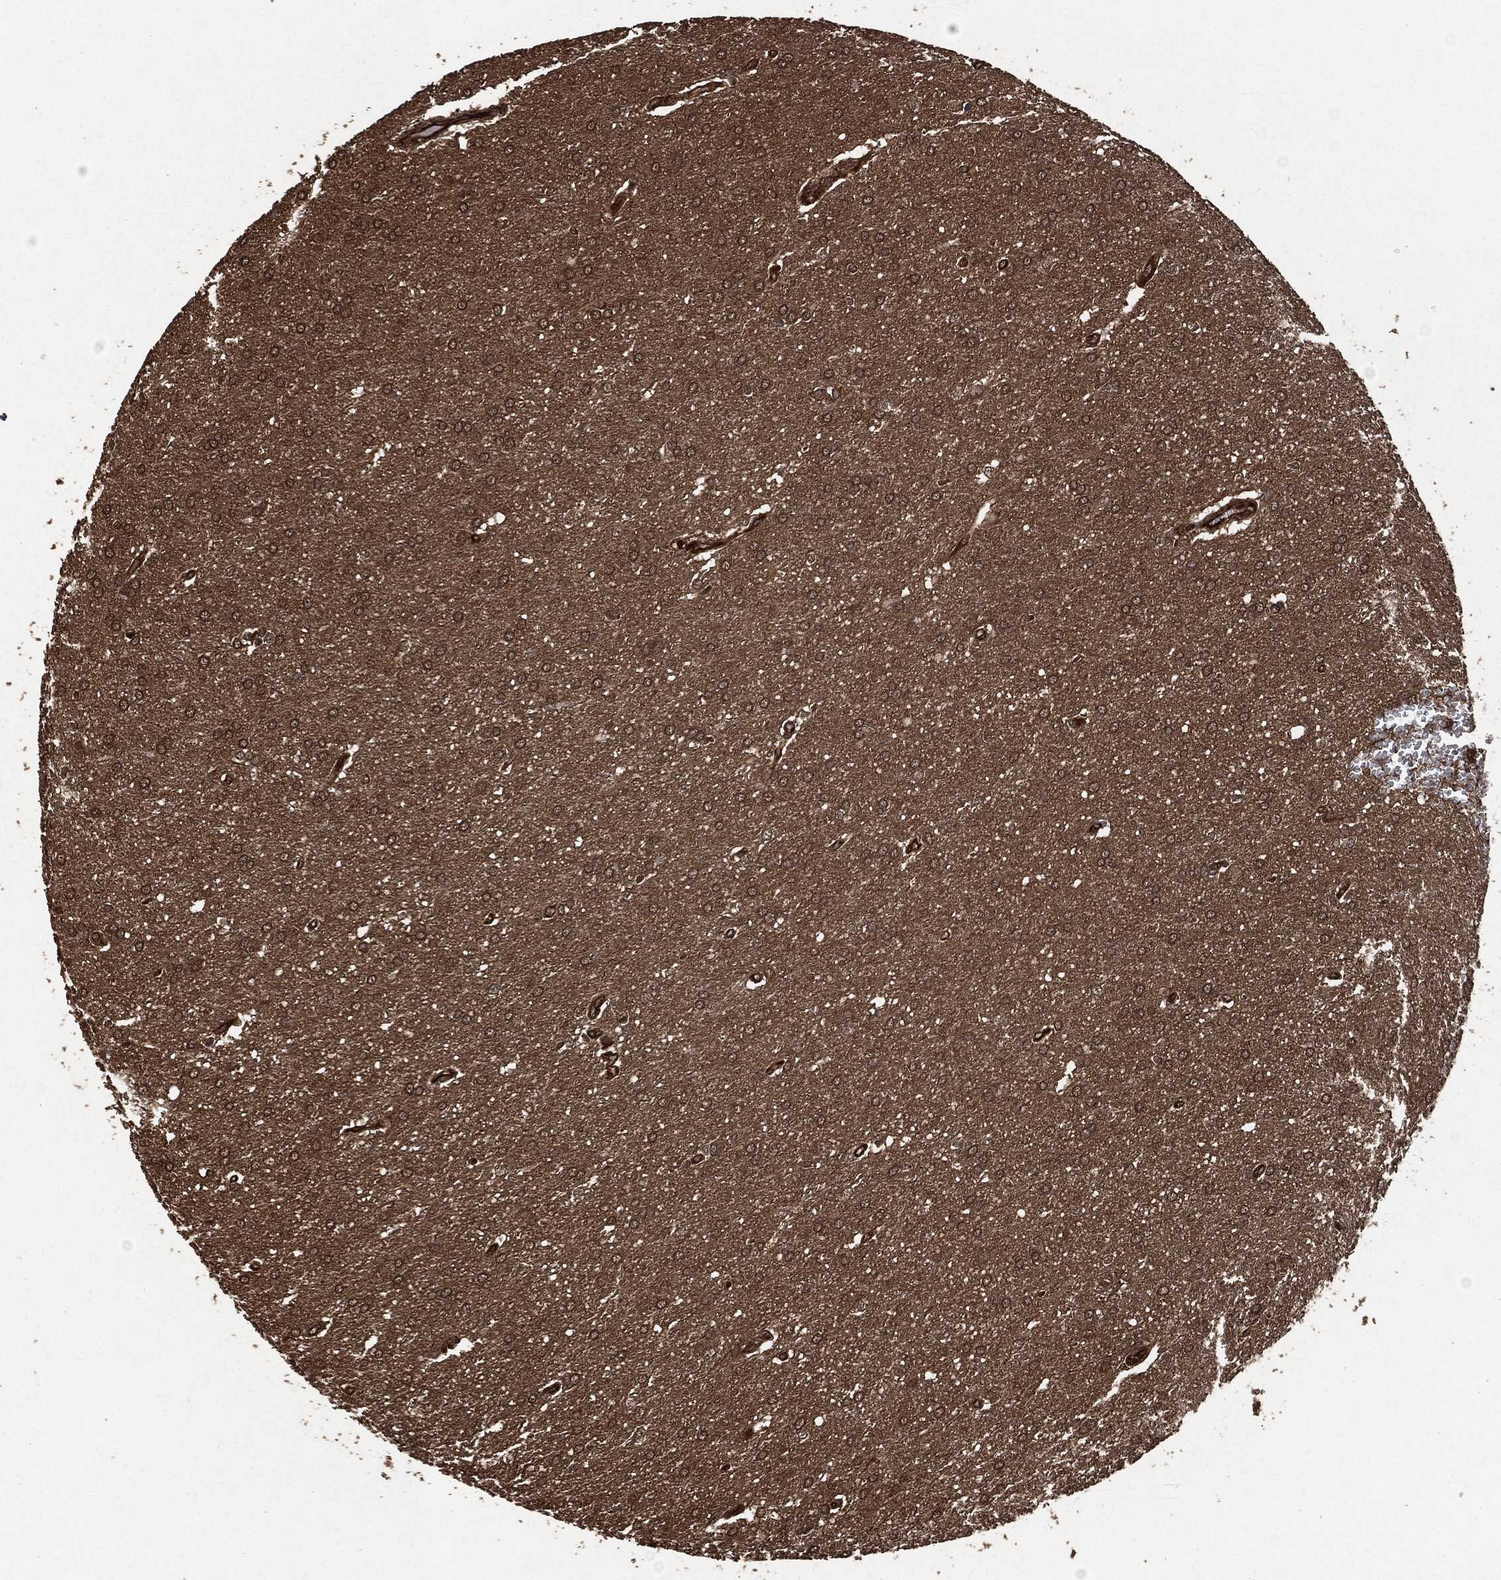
{"staining": {"intensity": "moderate", "quantity": "25%-75%", "location": "cytoplasmic/membranous"}, "tissue": "glioma", "cell_type": "Tumor cells", "image_type": "cancer", "snomed": [{"axis": "morphology", "description": "Glioma, malignant, Low grade"}, {"axis": "topography", "description": "Brain"}], "caption": "A histopathology image of malignant glioma (low-grade) stained for a protein shows moderate cytoplasmic/membranous brown staining in tumor cells.", "gene": "HRAS", "patient": {"sex": "female", "age": 32}}